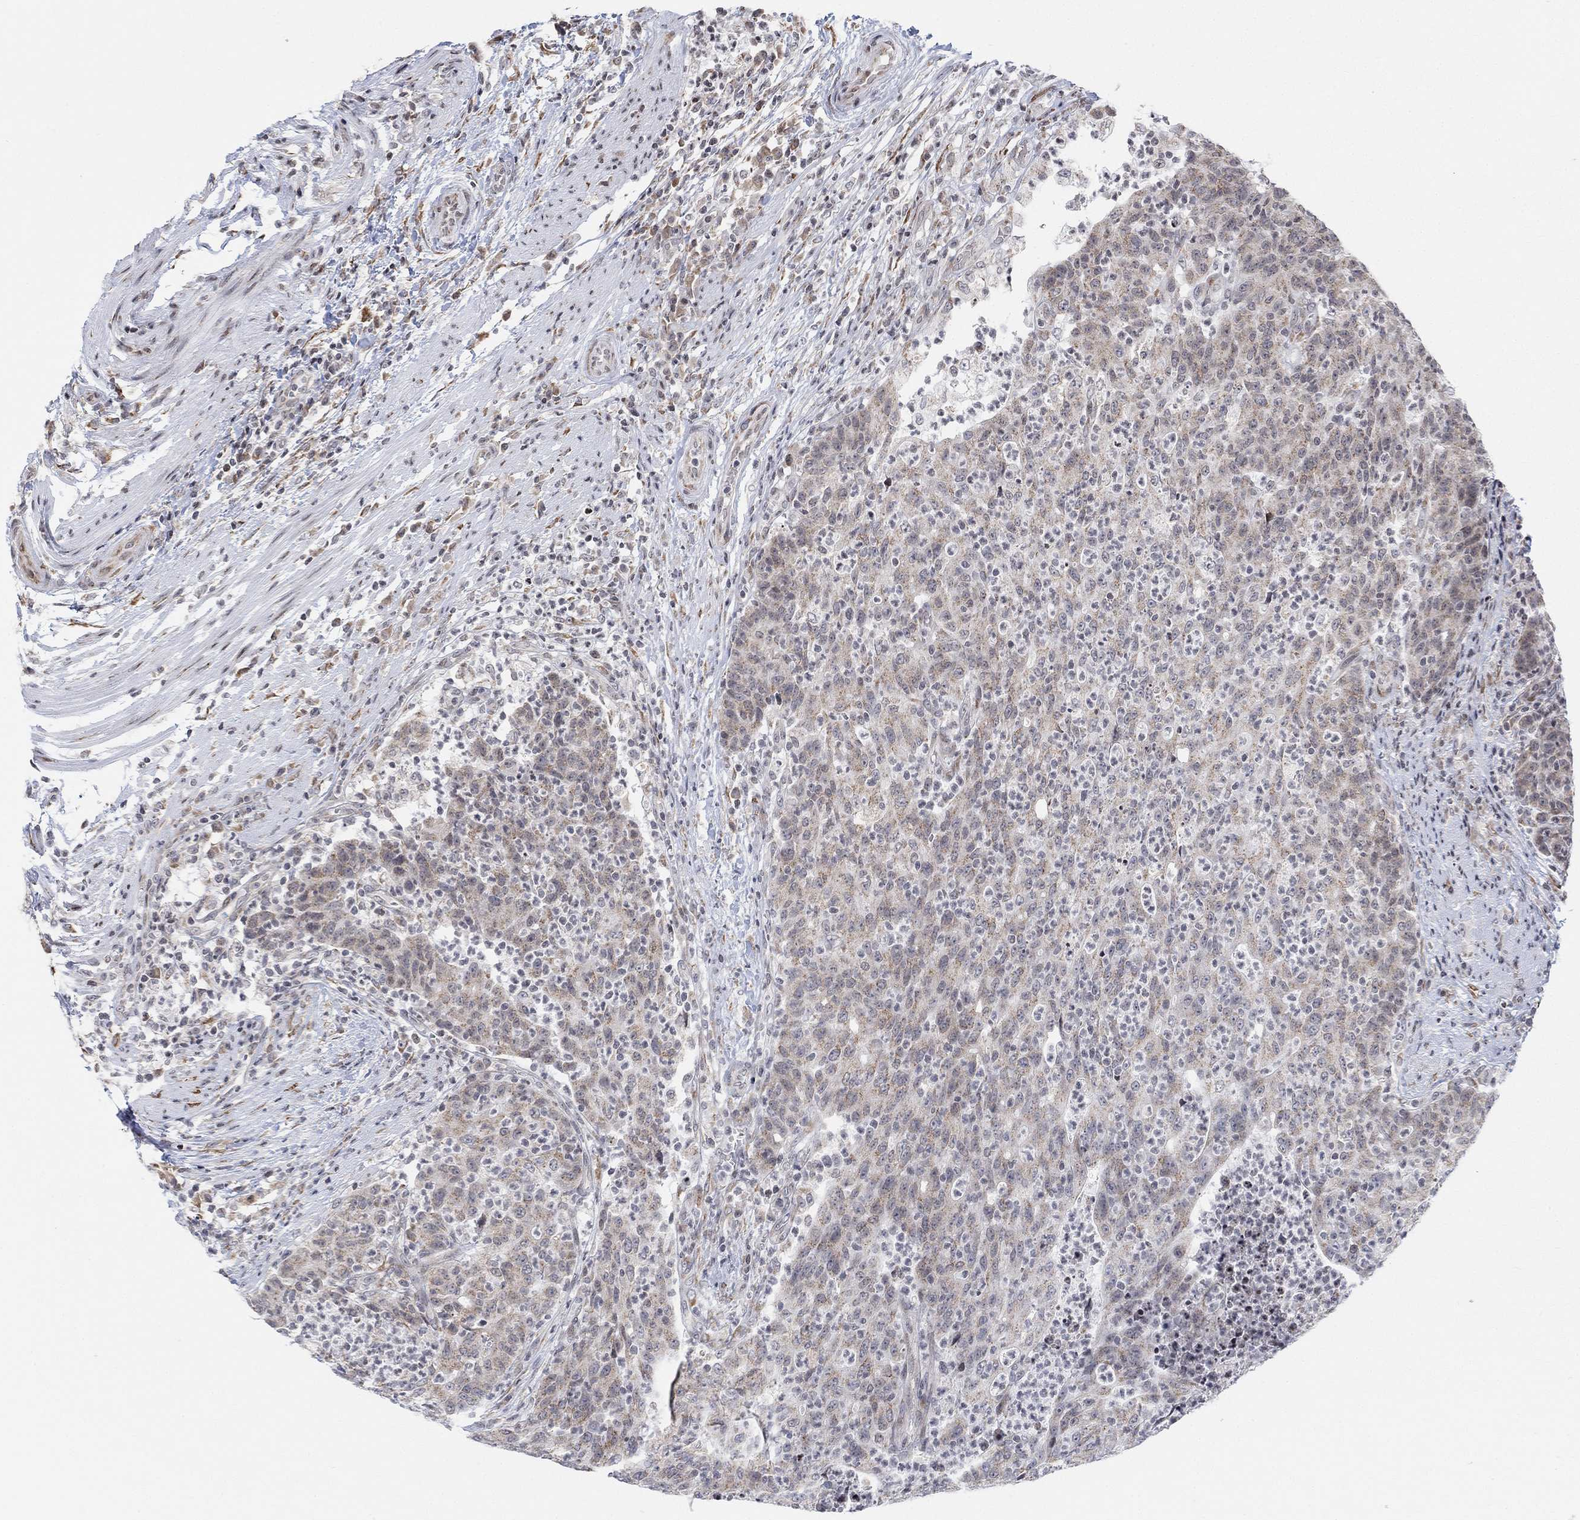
{"staining": {"intensity": "weak", "quantity": "25%-75%", "location": "cytoplasmic/membranous"}, "tissue": "colorectal cancer", "cell_type": "Tumor cells", "image_type": "cancer", "snomed": [{"axis": "morphology", "description": "Adenocarcinoma, NOS"}, {"axis": "topography", "description": "Colon"}], "caption": "Tumor cells demonstrate low levels of weak cytoplasmic/membranous positivity in approximately 25%-75% of cells in human colorectal adenocarcinoma.", "gene": "ABHD14A", "patient": {"sex": "male", "age": 70}}